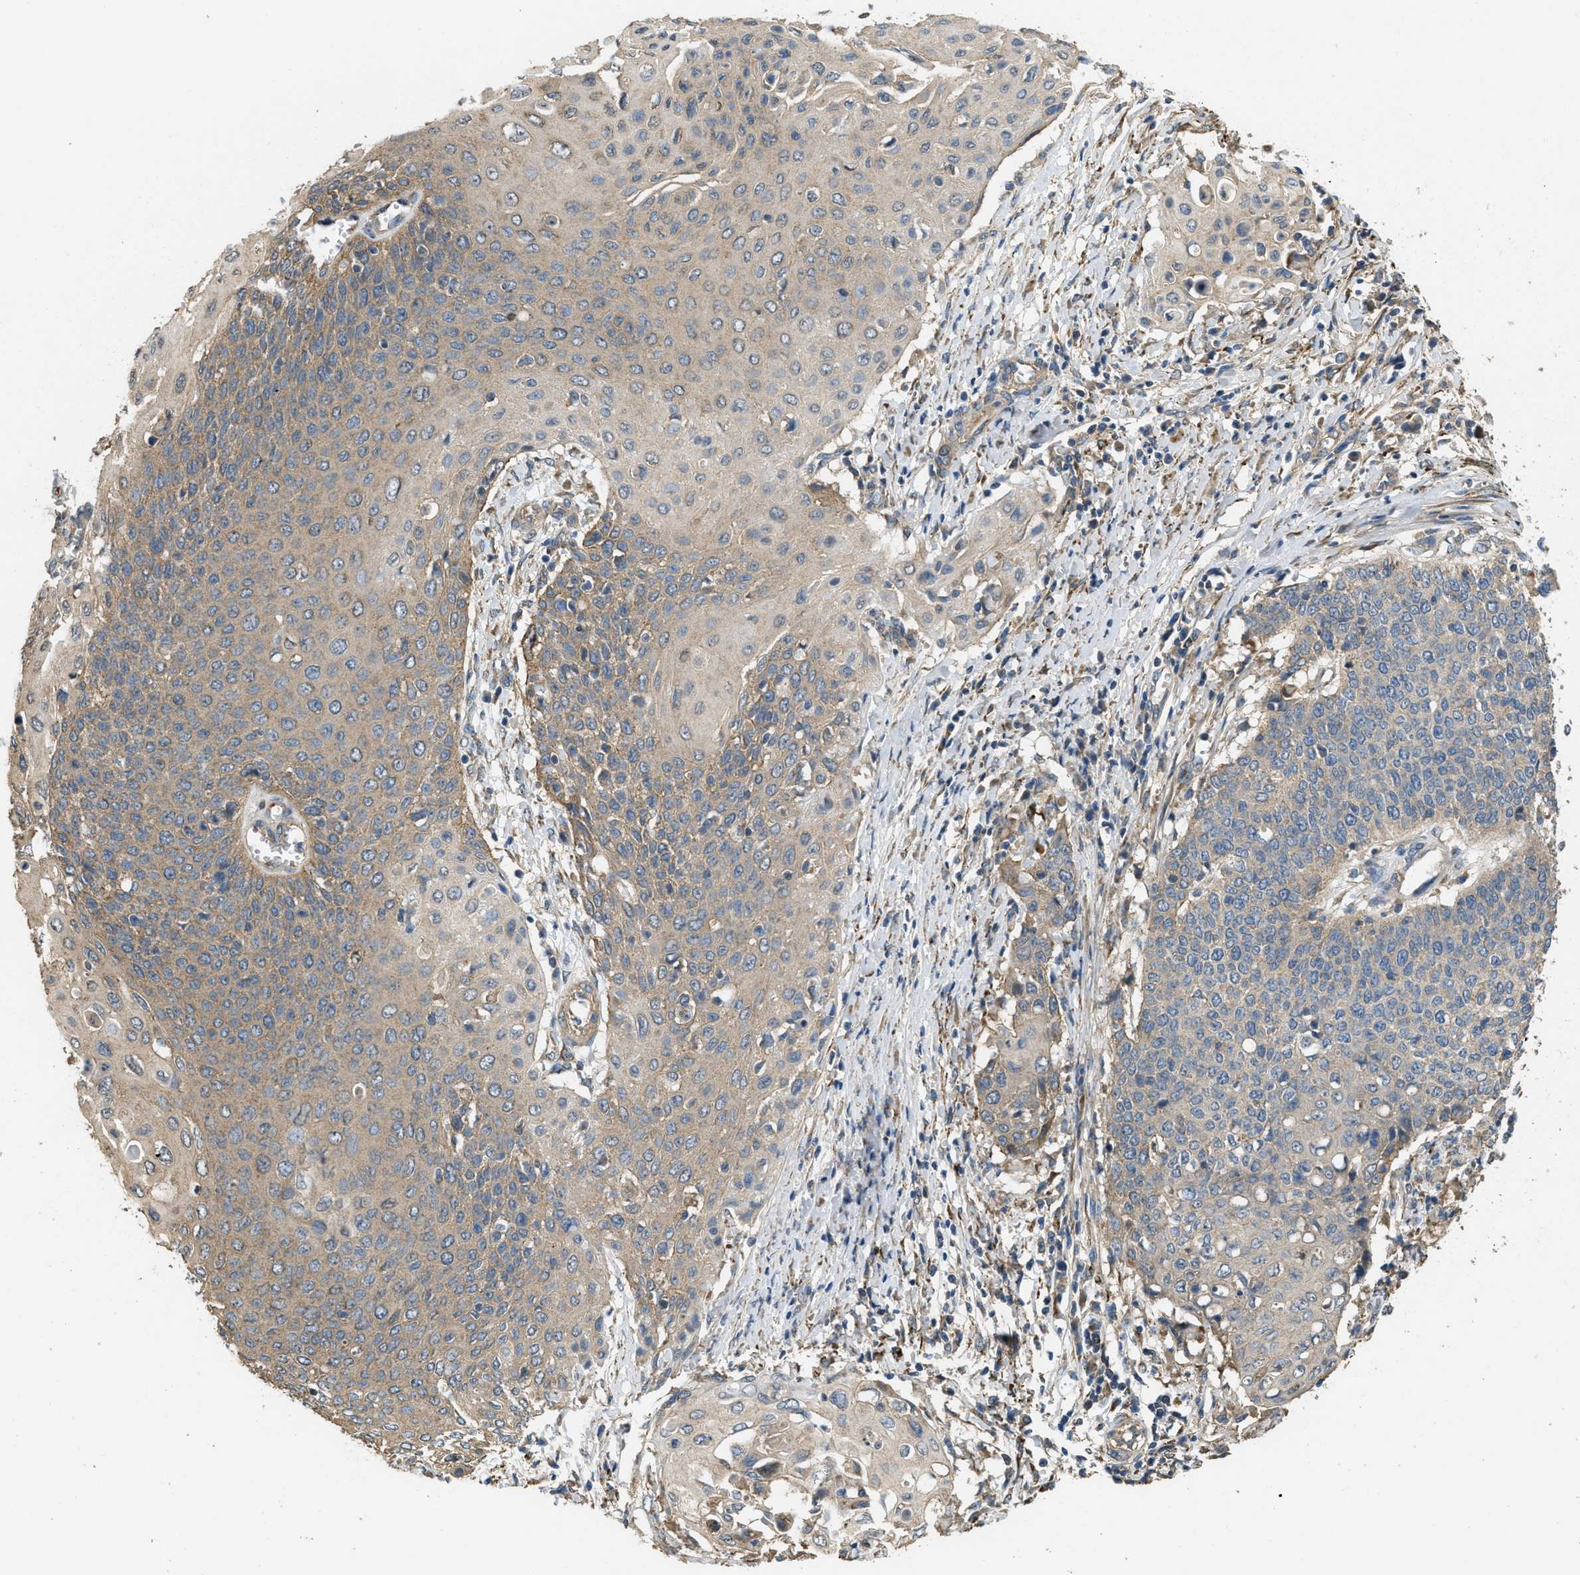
{"staining": {"intensity": "weak", "quantity": ">75%", "location": "cytoplasmic/membranous"}, "tissue": "cervical cancer", "cell_type": "Tumor cells", "image_type": "cancer", "snomed": [{"axis": "morphology", "description": "Squamous cell carcinoma, NOS"}, {"axis": "topography", "description": "Cervix"}], "caption": "Human cervical cancer (squamous cell carcinoma) stained with a protein marker displays weak staining in tumor cells.", "gene": "THBS2", "patient": {"sex": "female", "age": 39}}